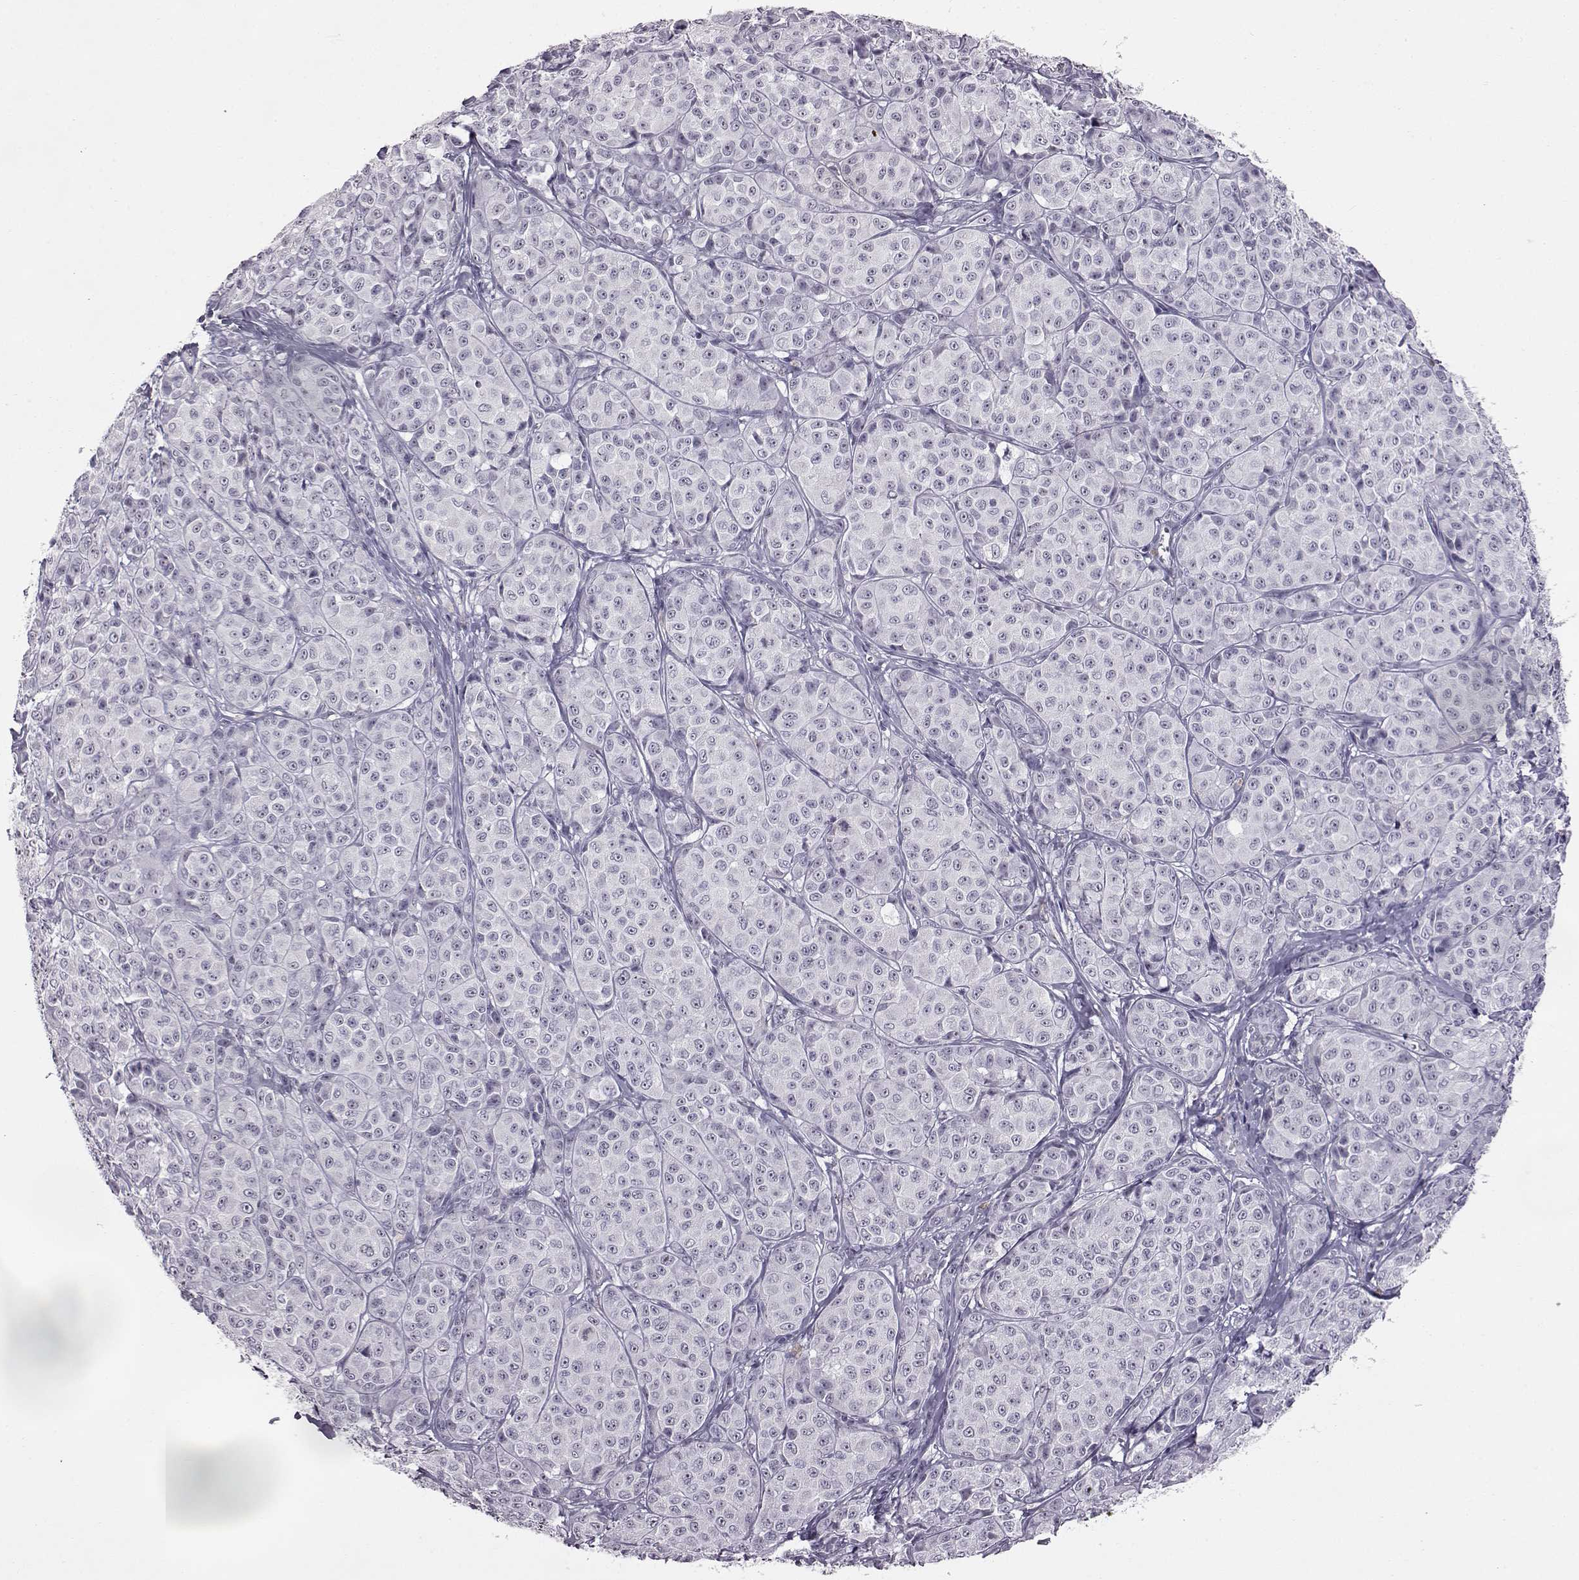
{"staining": {"intensity": "negative", "quantity": "none", "location": "none"}, "tissue": "melanoma", "cell_type": "Tumor cells", "image_type": "cancer", "snomed": [{"axis": "morphology", "description": "Malignant melanoma, NOS"}, {"axis": "topography", "description": "Skin"}], "caption": "Melanoma was stained to show a protein in brown. There is no significant staining in tumor cells. (DAB (3,3'-diaminobenzidine) immunohistochemistry with hematoxylin counter stain).", "gene": "ADGRG2", "patient": {"sex": "male", "age": 89}}